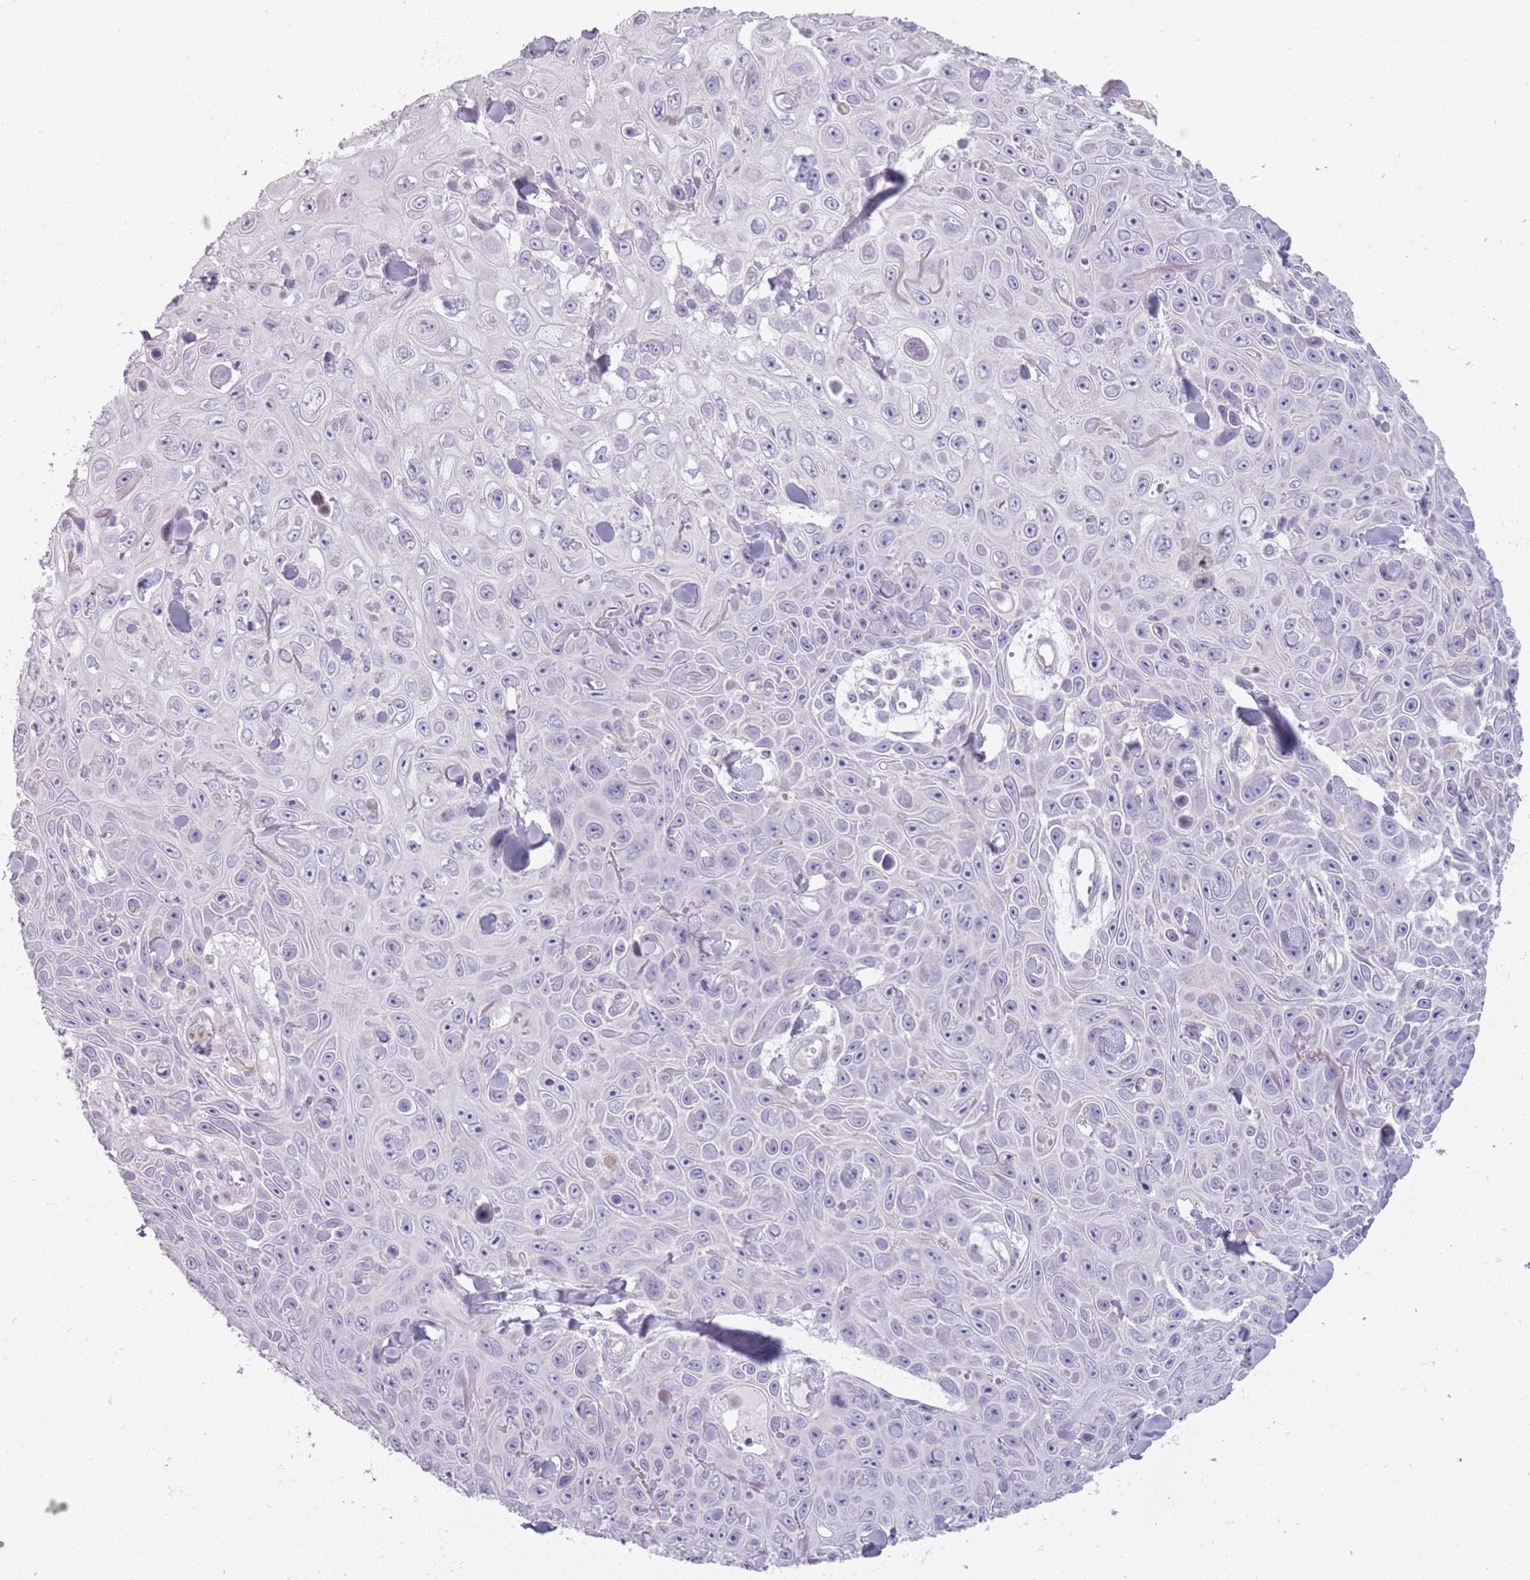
{"staining": {"intensity": "negative", "quantity": "none", "location": "none"}, "tissue": "skin cancer", "cell_type": "Tumor cells", "image_type": "cancer", "snomed": [{"axis": "morphology", "description": "Squamous cell carcinoma, NOS"}, {"axis": "topography", "description": "Skin"}], "caption": "An IHC micrograph of skin cancer (squamous cell carcinoma) is shown. There is no staining in tumor cells of skin cancer (squamous cell carcinoma).", "gene": "SYNGR3", "patient": {"sex": "male", "age": 82}}